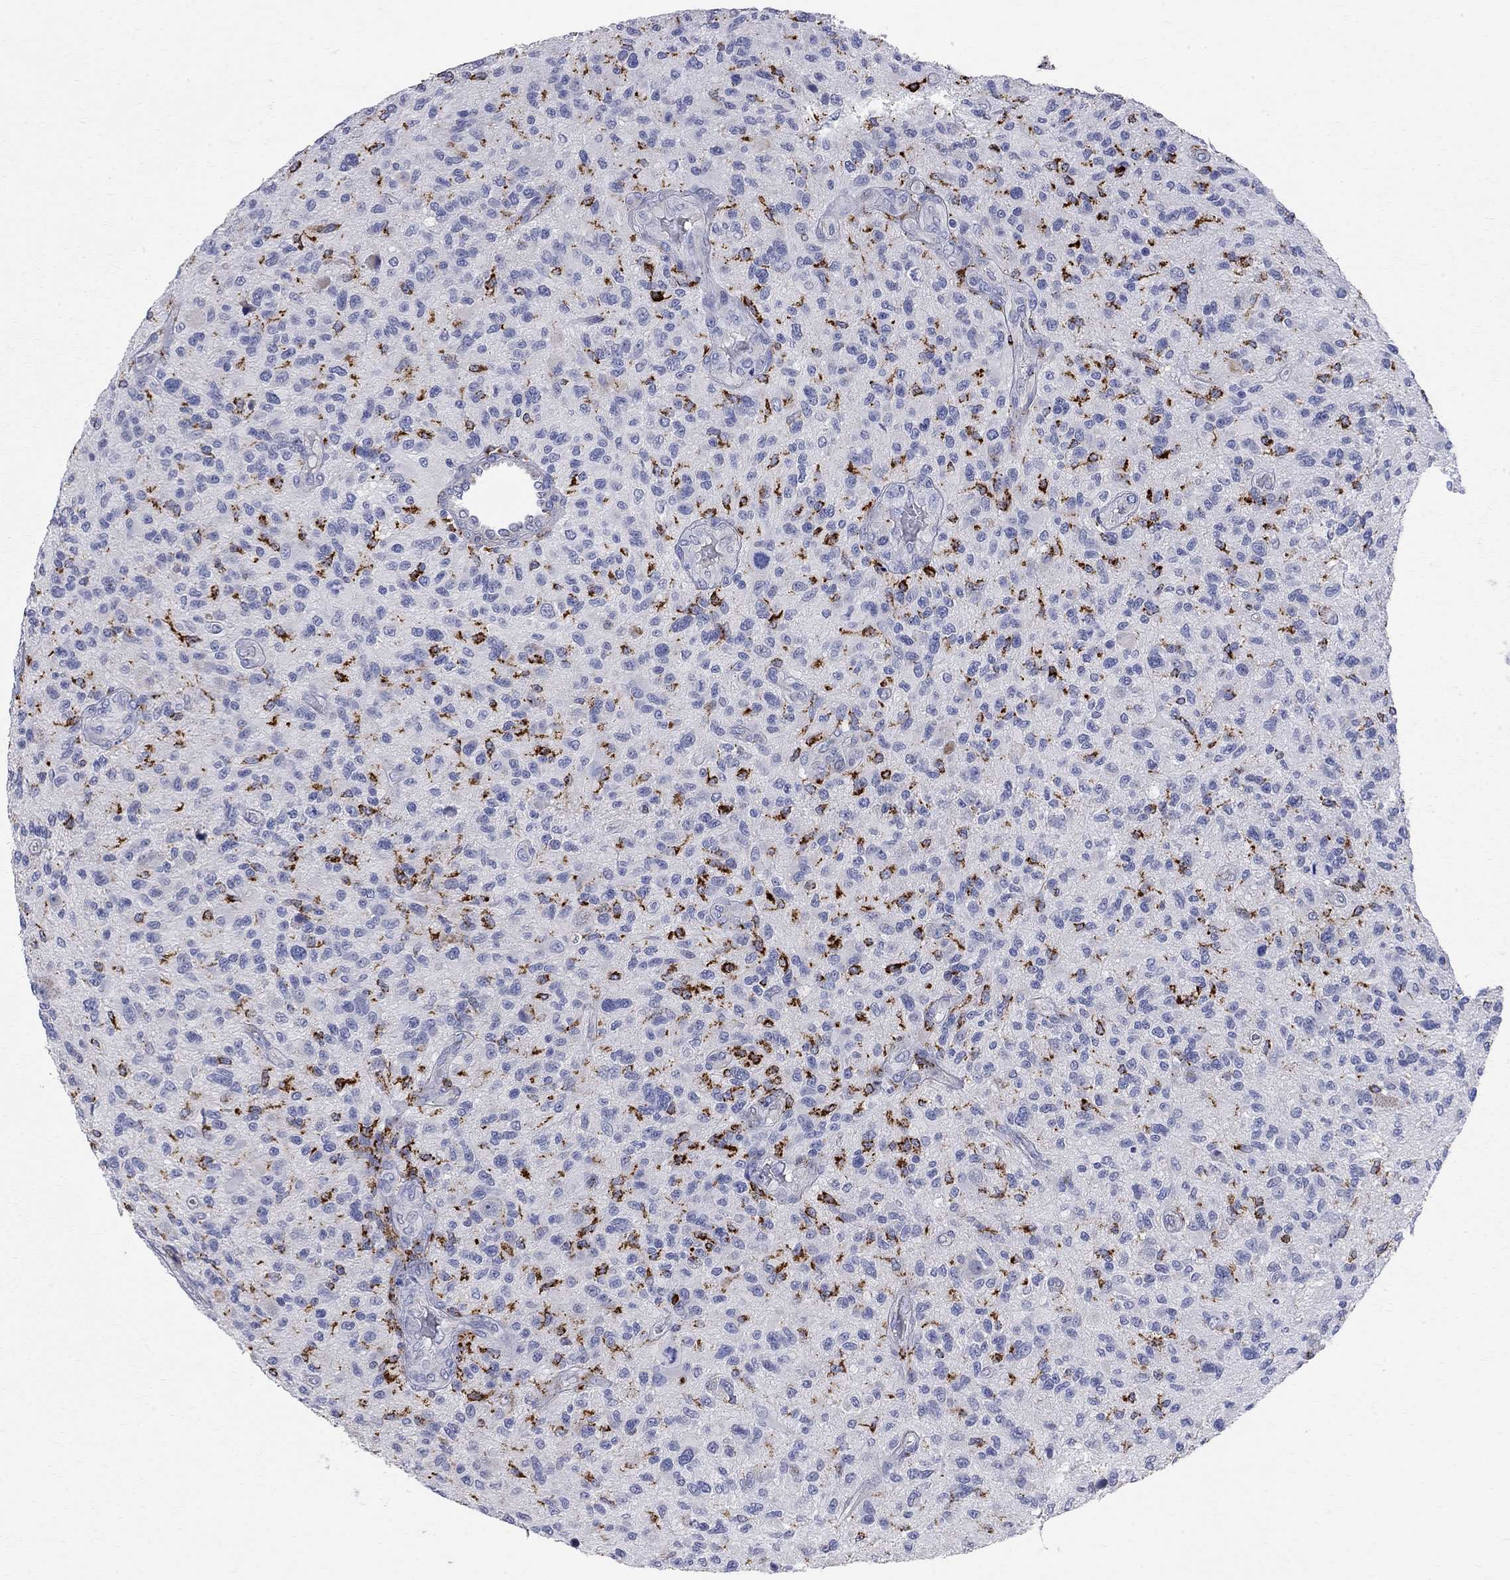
{"staining": {"intensity": "strong", "quantity": "<25%", "location": "cytoplasmic/membranous"}, "tissue": "glioma", "cell_type": "Tumor cells", "image_type": "cancer", "snomed": [{"axis": "morphology", "description": "Glioma, malignant, High grade"}, {"axis": "topography", "description": "Brain"}], "caption": "Tumor cells exhibit medium levels of strong cytoplasmic/membranous expression in about <25% of cells in malignant high-grade glioma. The protein of interest is shown in brown color, while the nuclei are stained blue.", "gene": "ACSL1", "patient": {"sex": "male", "age": 47}}